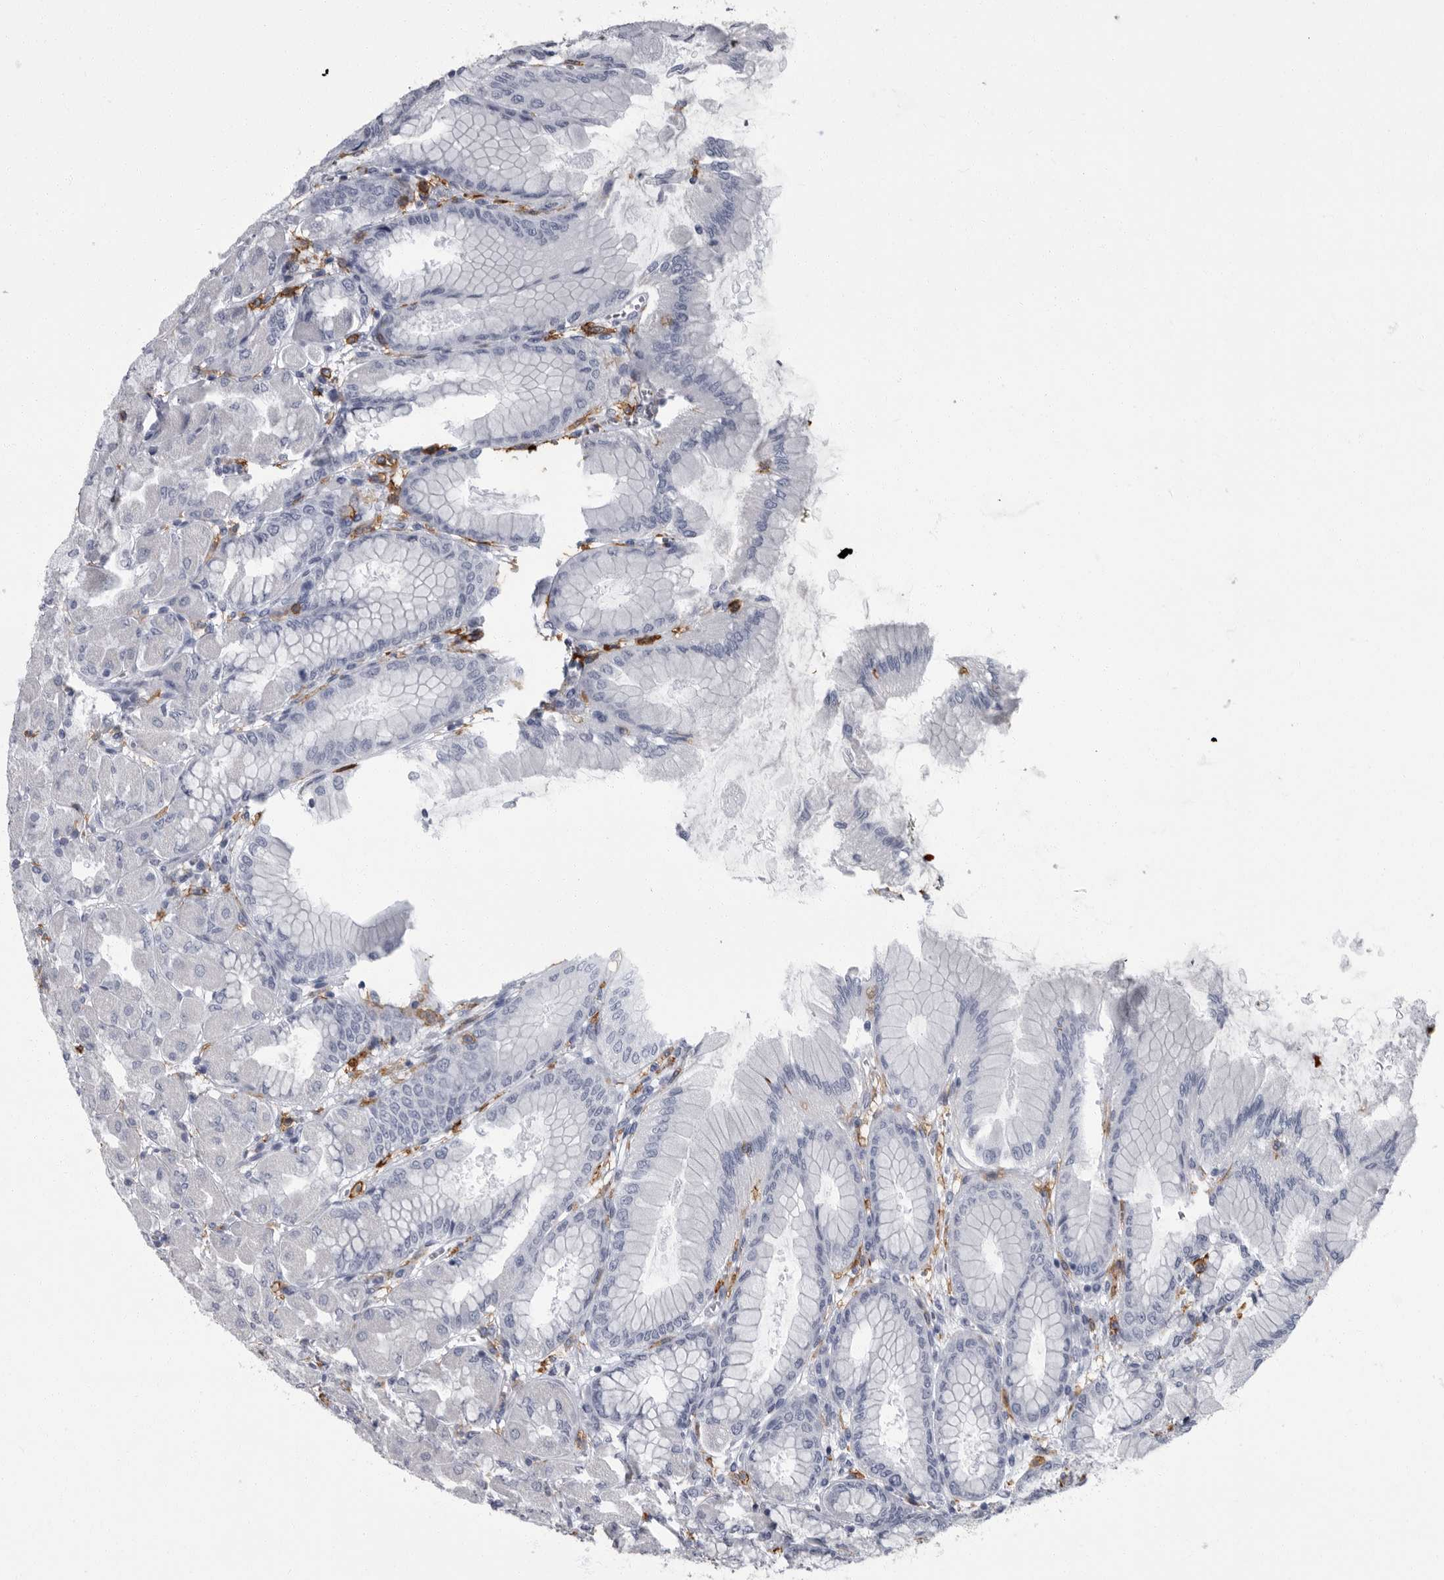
{"staining": {"intensity": "negative", "quantity": "none", "location": "none"}, "tissue": "stomach", "cell_type": "Glandular cells", "image_type": "normal", "snomed": [{"axis": "morphology", "description": "Normal tissue, NOS"}, {"axis": "topography", "description": "Stomach, upper"}], "caption": "This image is of benign stomach stained with immunohistochemistry (IHC) to label a protein in brown with the nuclei are counter-stained blue. There is no staining in glandular cells.", "gene": "FCER1G", "patient": {"sex": "female", "age": 56}}